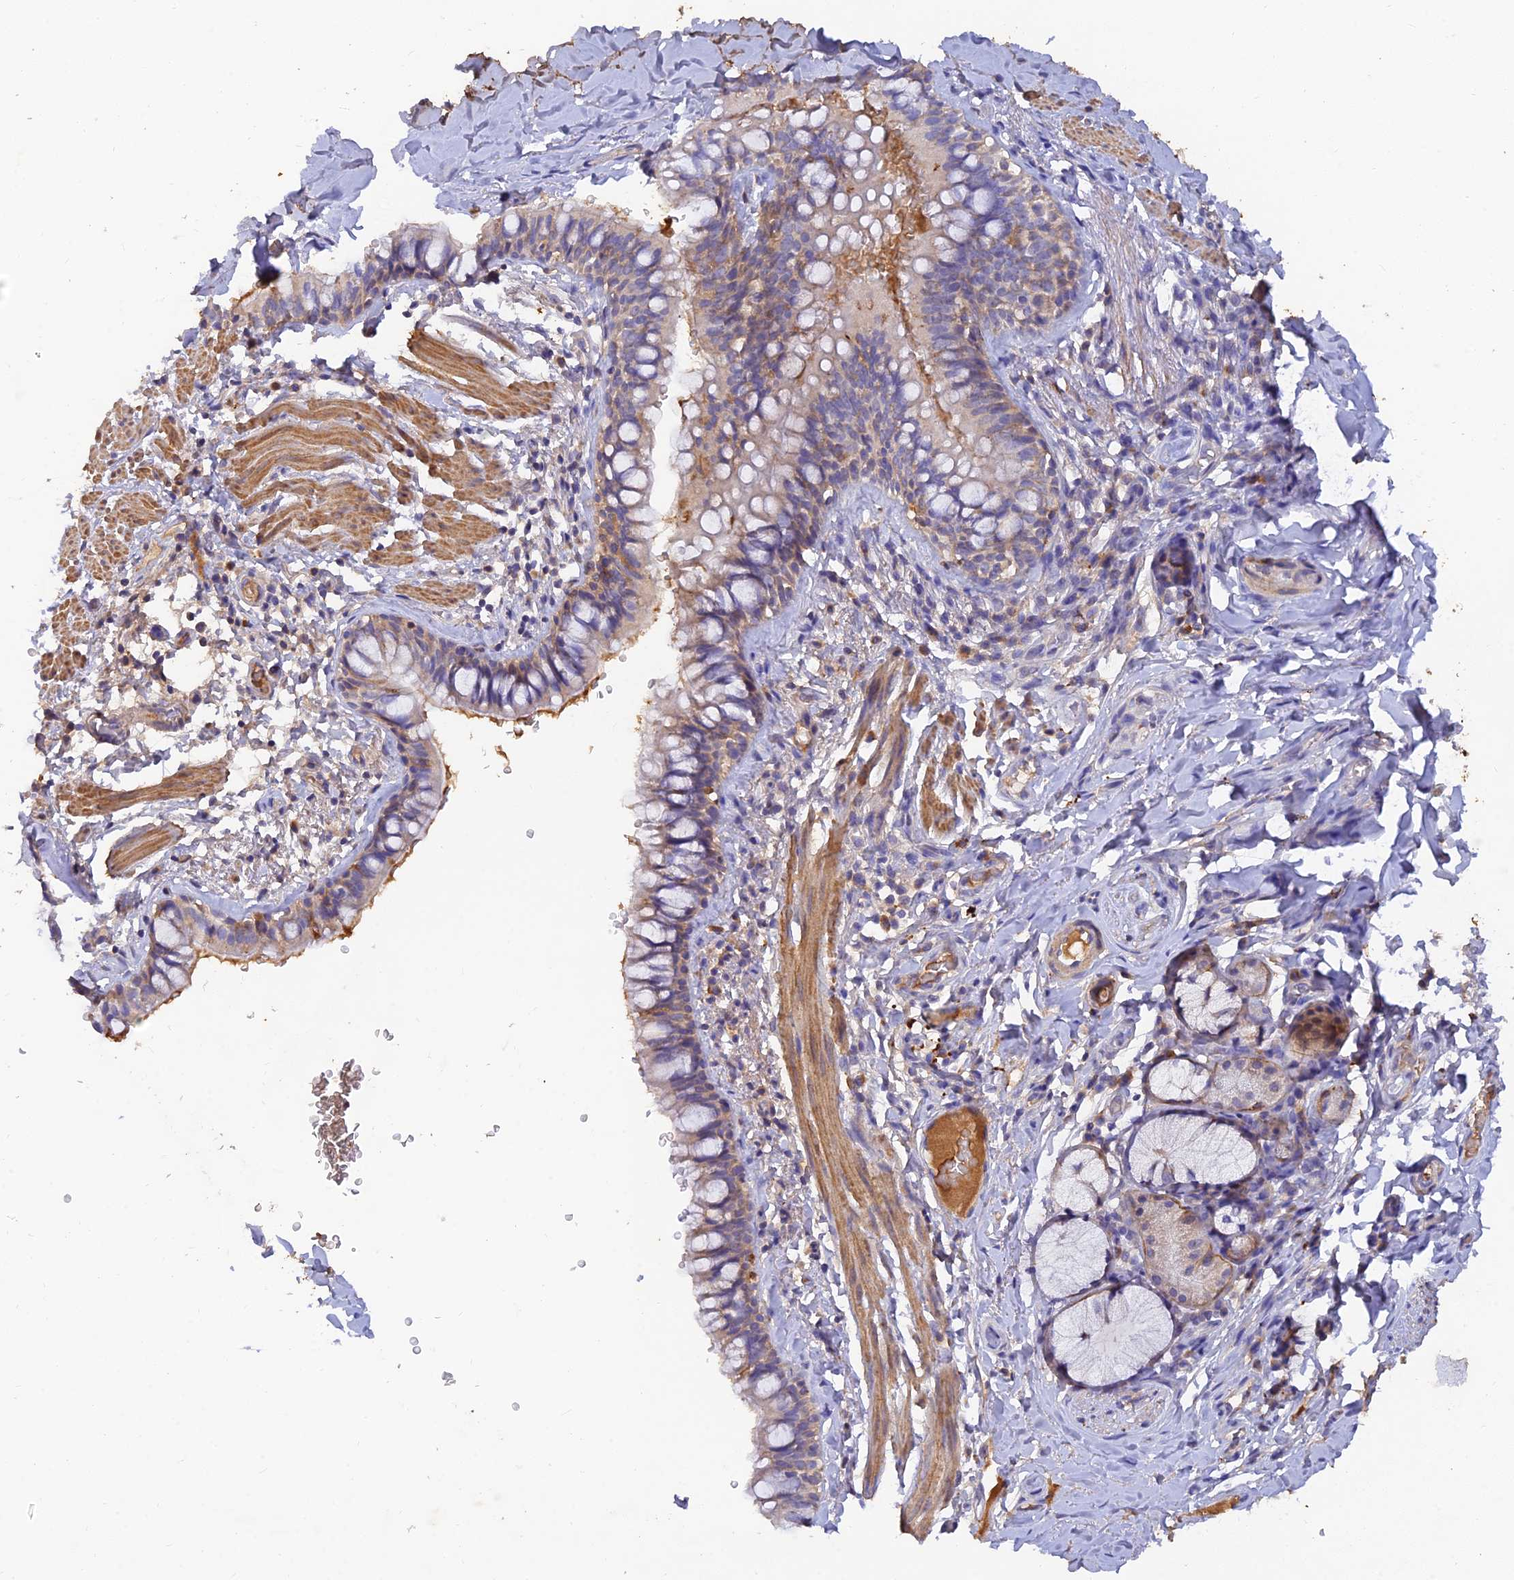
{"staining": {"intensity": "moderate", "quantity": "<25%", "location": "cytoplasmic/membranous"}, "tissue": "bronchus", "cell_type": "Respiratory epithelial cells", "image_type": "normal", "snomed": [{"axis": "morphology", "description": "Normal tissue, NOS"}, {"axis": "topography", "description": "Cartilage tissue"}, {"axis": "topography", "description": "Bronchus"}], "caption": "This micrograph reveals immunohistochemistry staining of benign human bronchus, with low moderate cytoplasmic/membranous staining in about <25% of respiratory epithelial cells.", "gene": "ACSM5", "patient": {"sex": "female", "age": 36}}